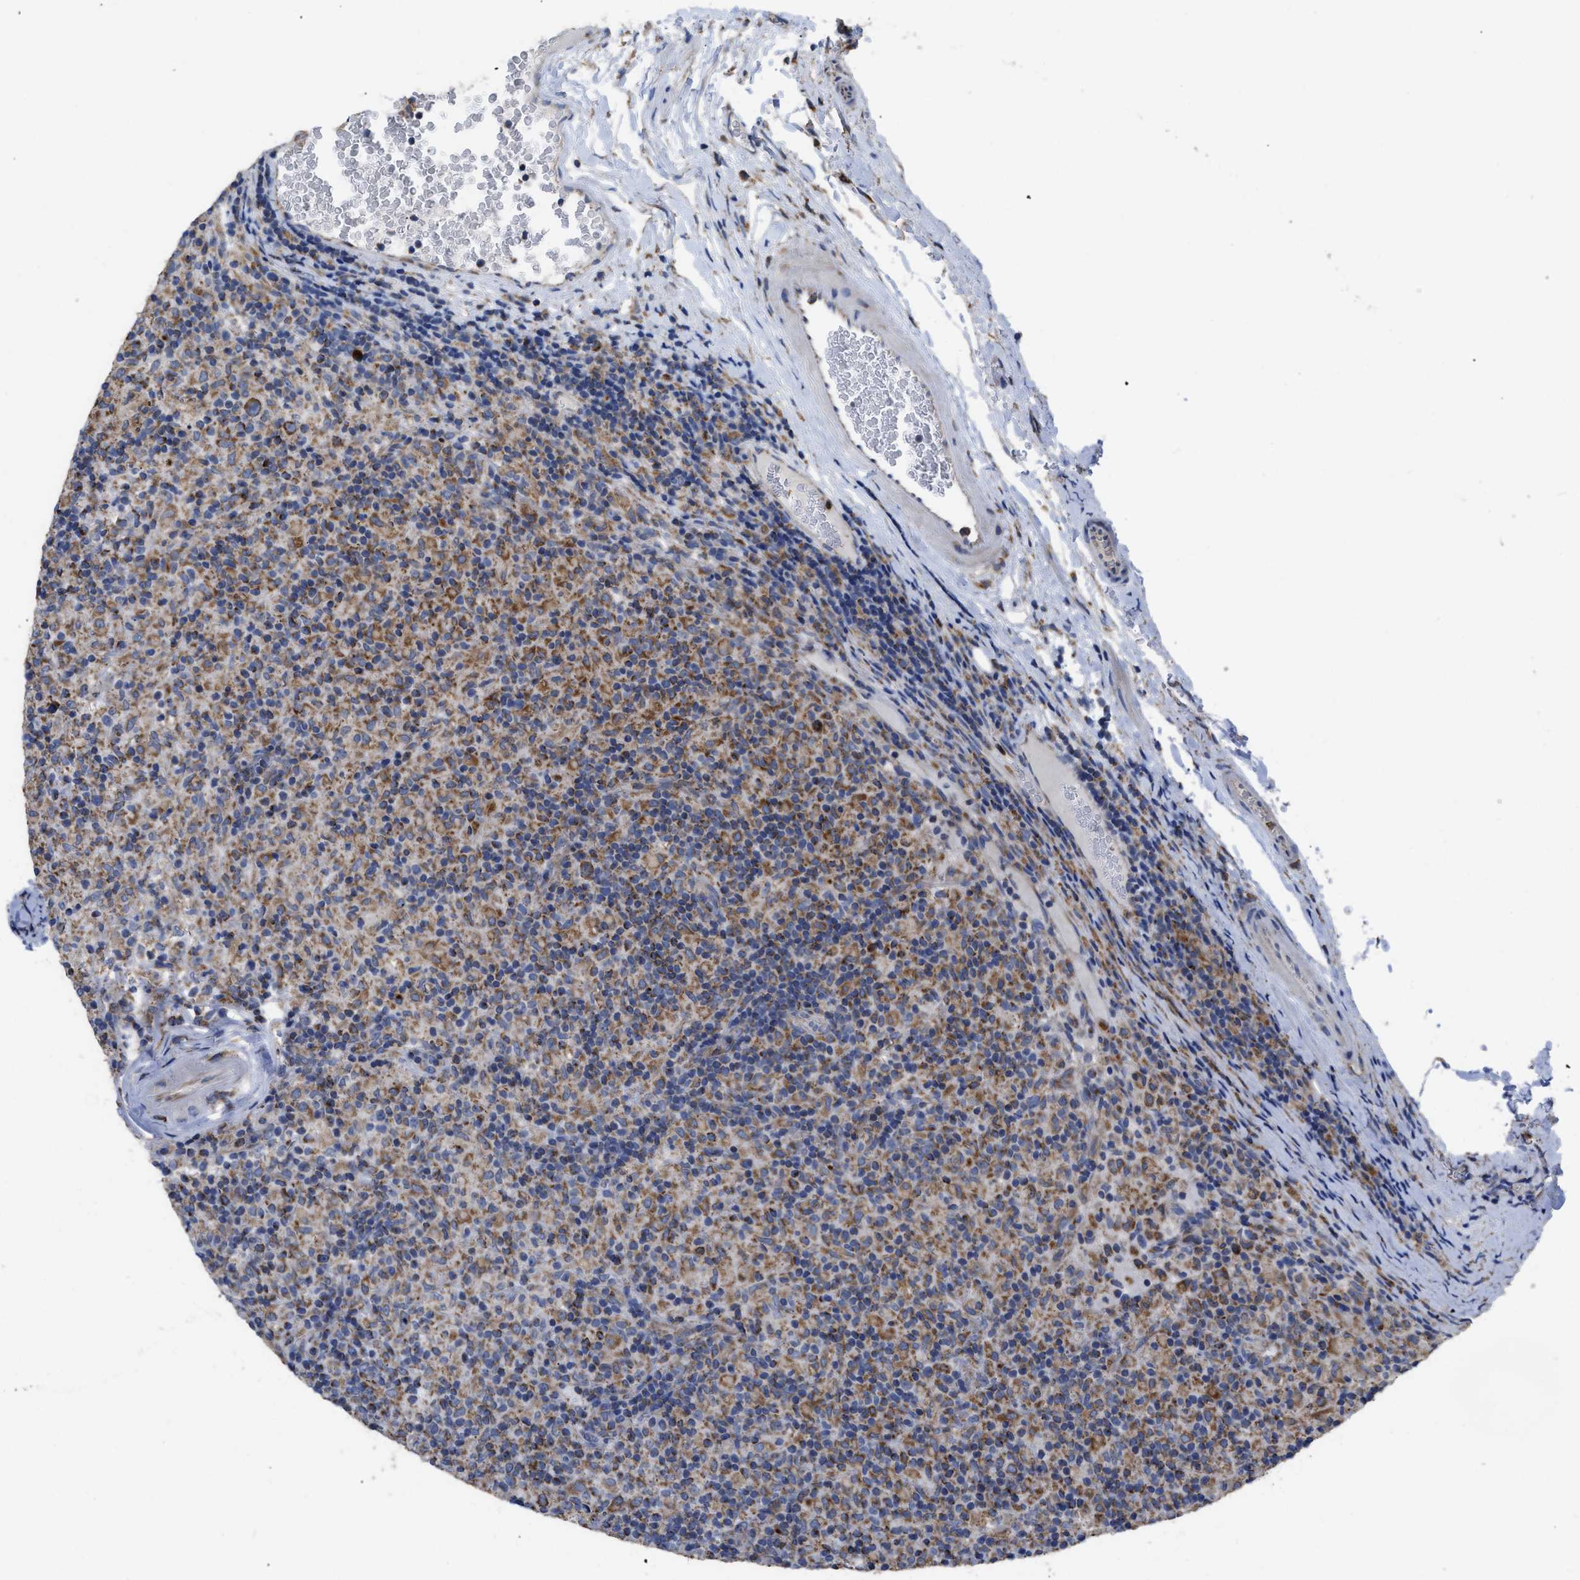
{"staining": {"intensity": "strong", "quantity": ">75%", "location": "cytoplasmic/membranous"}, "tissue": "lymphoma", "cell_type": "Tumor cells", "image_type": "cancer", "snomed": [{"axis": "morphology", "description": "Hodgkin's disease, NOS"}, {"axis": "topography", "description": "Lymph node"}], "caption": "Human Hodgkin's disease stained with a brown dye displays strong cytoplasmic/membranous positive staining in about >75% of tumor cells.", "gene": "AK2", "patient": {"sex": "male", "age": 70}}